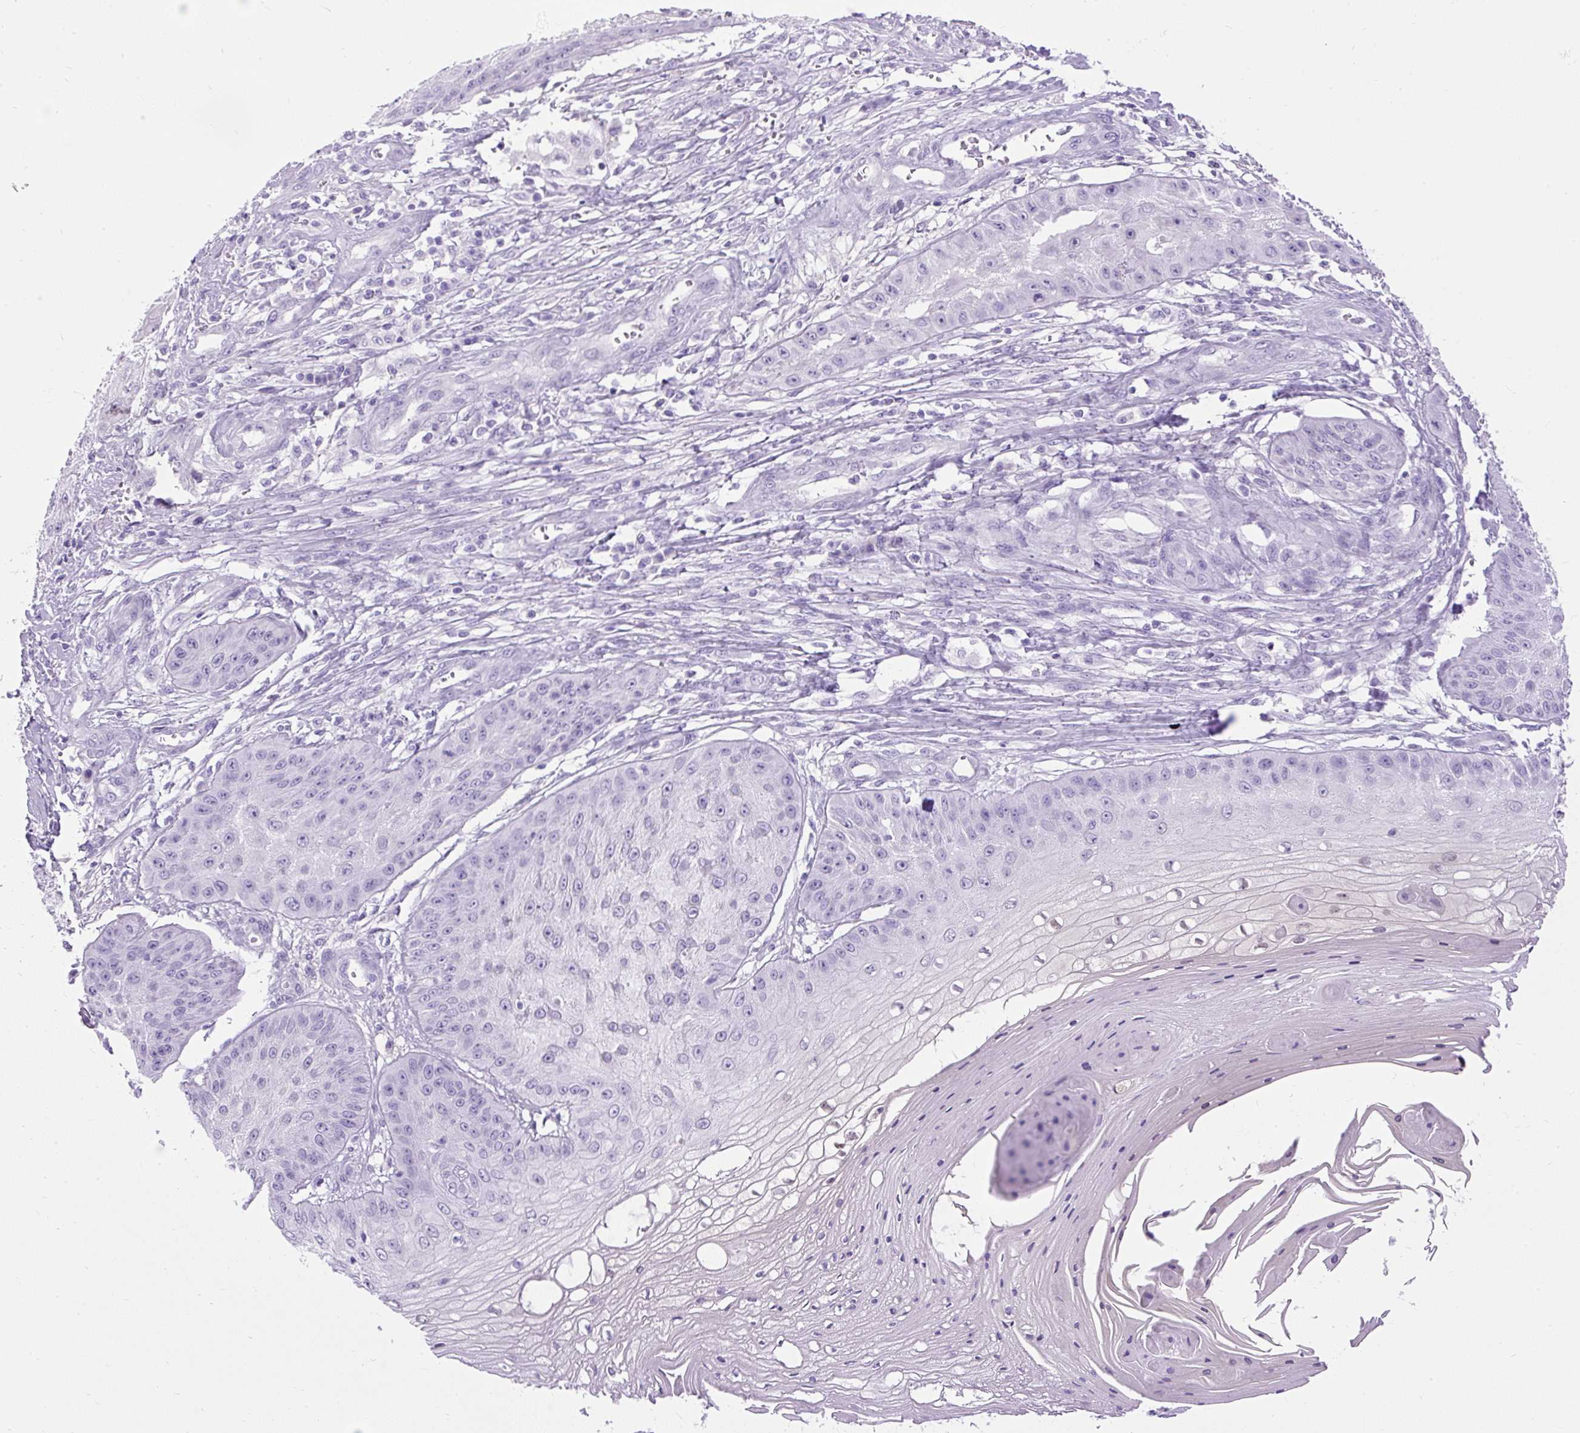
{"staining": {"intensity": "negative", "quantity": "none", "location": "none"}, "tissue": "skin cancer", "cell_type": "Tumor cells", "image_type": "cancer", "snomed": [{"axis": "morphology", "description": "Squamous cell carcinoma, NOS"}, {"axis": "topography", "description": "Skin"}], "caption": "Human skin cancer stained for a protein using immunohistochemistry displays no staining in tumor cells.", "gene": "UPP1", "patient": {"sex": "male", "age": 70}}